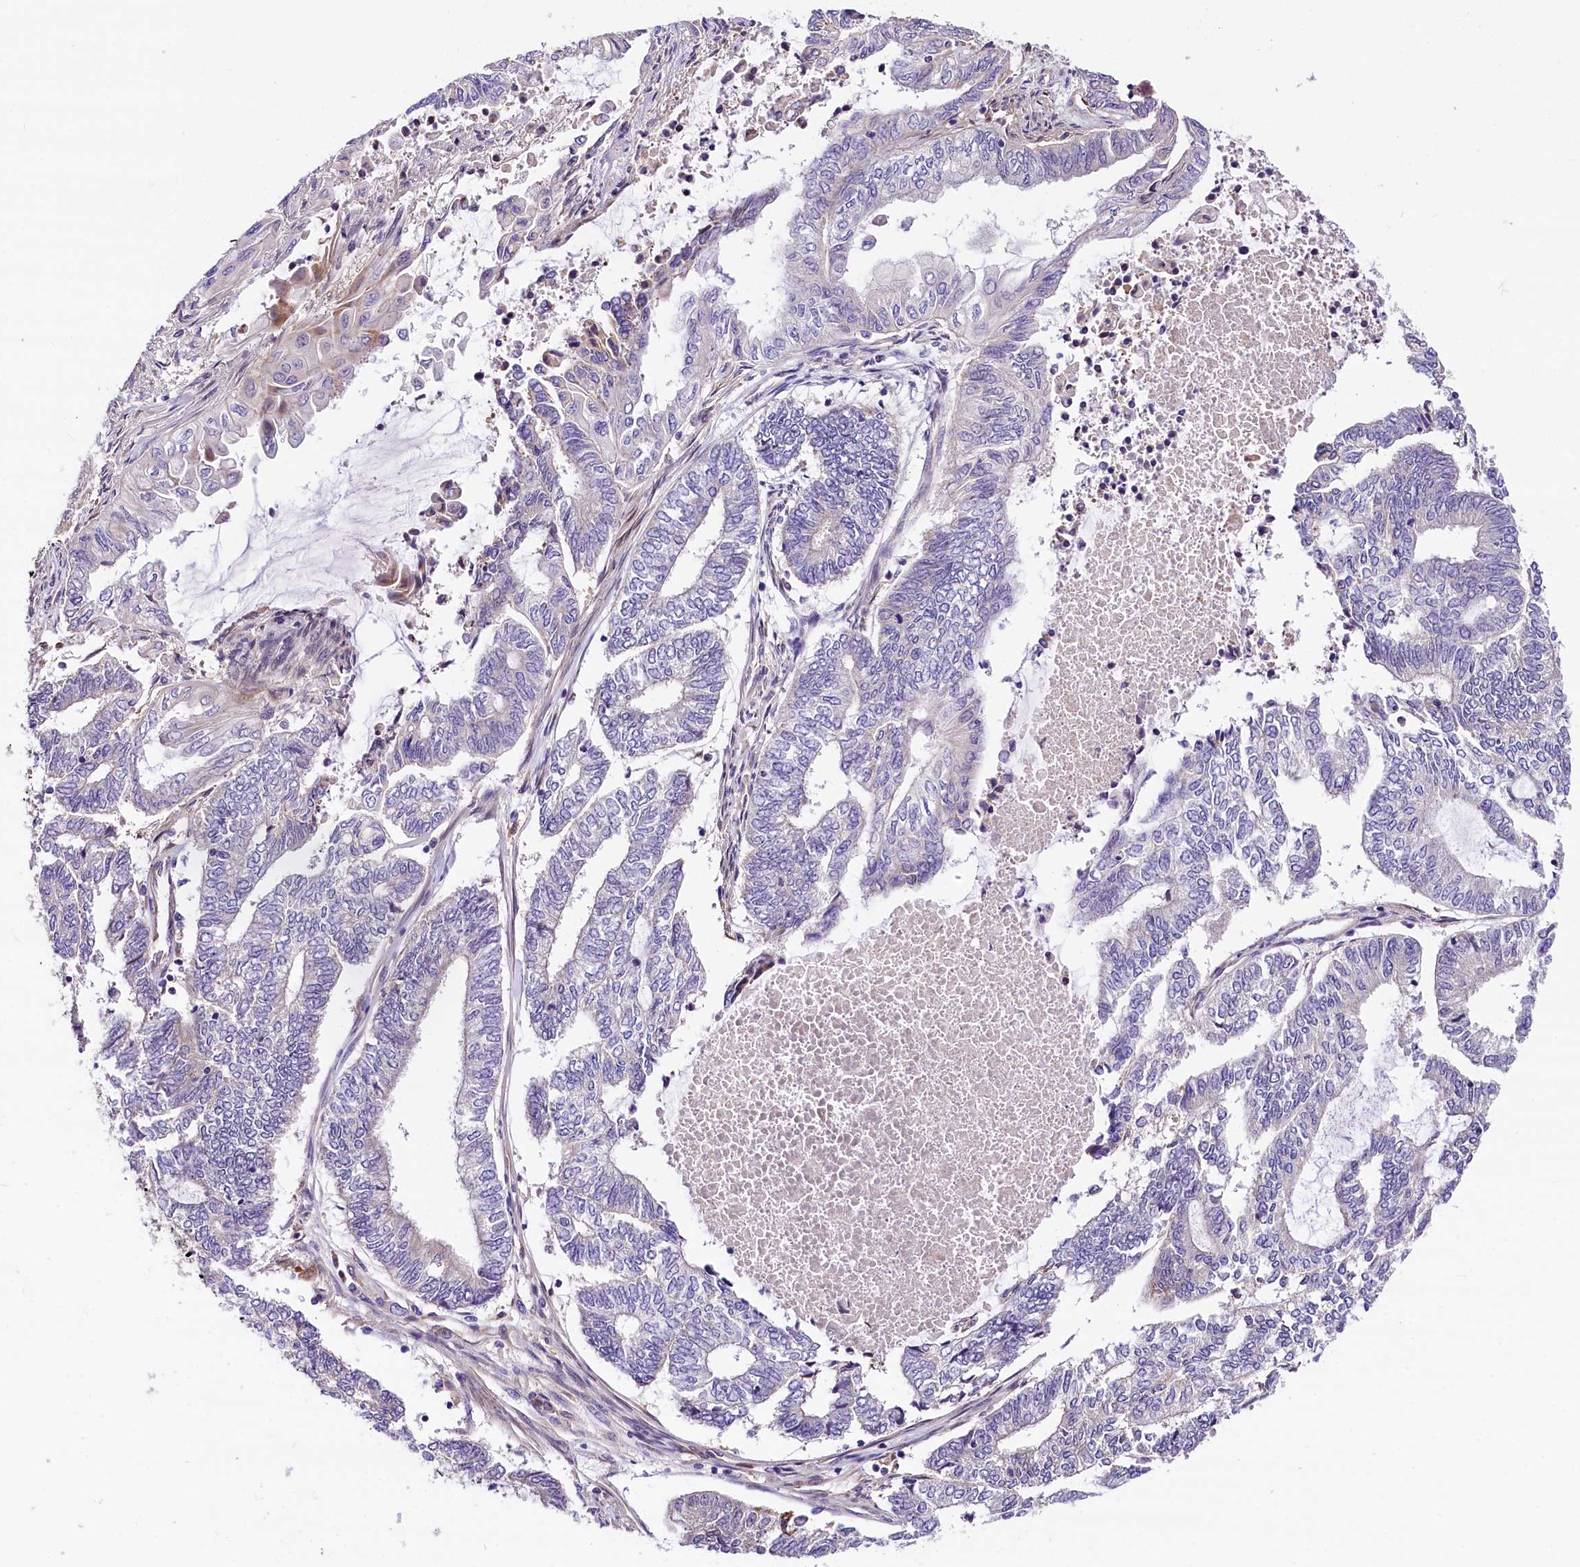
{"staining": {"intensity": "negative", "quantity": "none", "location": "none"}, "tissue": "endometrial cancer", "cell_type": "Tumor cells", "image_type": "cancer", "snomed": [{"axis": "morphology", "description": "Adenocarcinoma, NOS"}, {"axis": "topography", "description": "Uterus"}, {"axis": "topography", "description": "Endometrium"}], "caption": "The immunohistochemistry micrograph has no significant expression in tumor cells of endometrial adenocarcinoma tissue.", "gene": "ARMC6", "patient": {"sex": "female", "age": 70}}